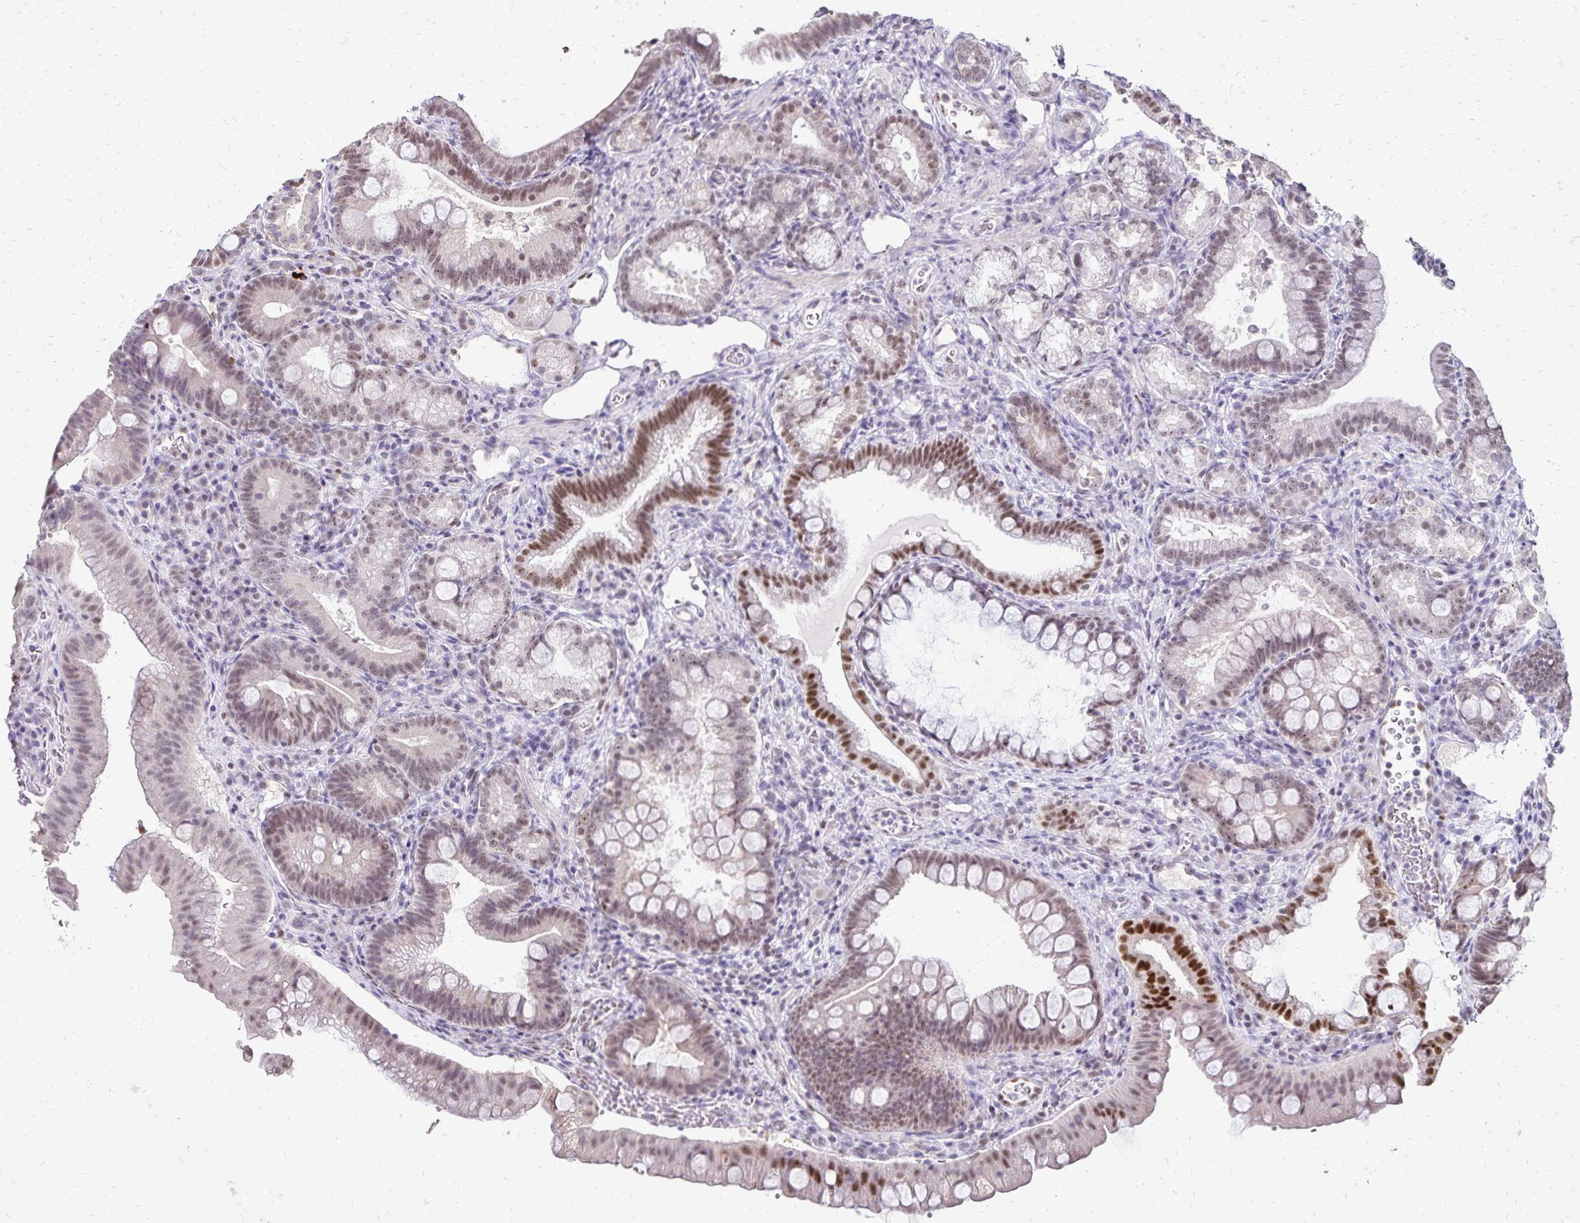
{"staining": {"intensity": "strong", "quantity": "<25%", "location": "nuclear"}, "tissue": "duodenum", "cell_type": "Glandular cells", "image_type": "normal", "snomed": [{"axis": "morphology", "description": "Normal tissue, NOS"}, {"axis": "topography", "description": "Duodenum"}], "caption": "Immunohistochemical staining of benign human duodenum displays medium levels of strong nuclear expression in about <25% of glandular cells. (DAB (3,3'-diaminobenzidine) IHC, brown staining for protein, blue staining for nuclei).", "gene": "POLB", "patient": {"sex": "male", "age": 59}}